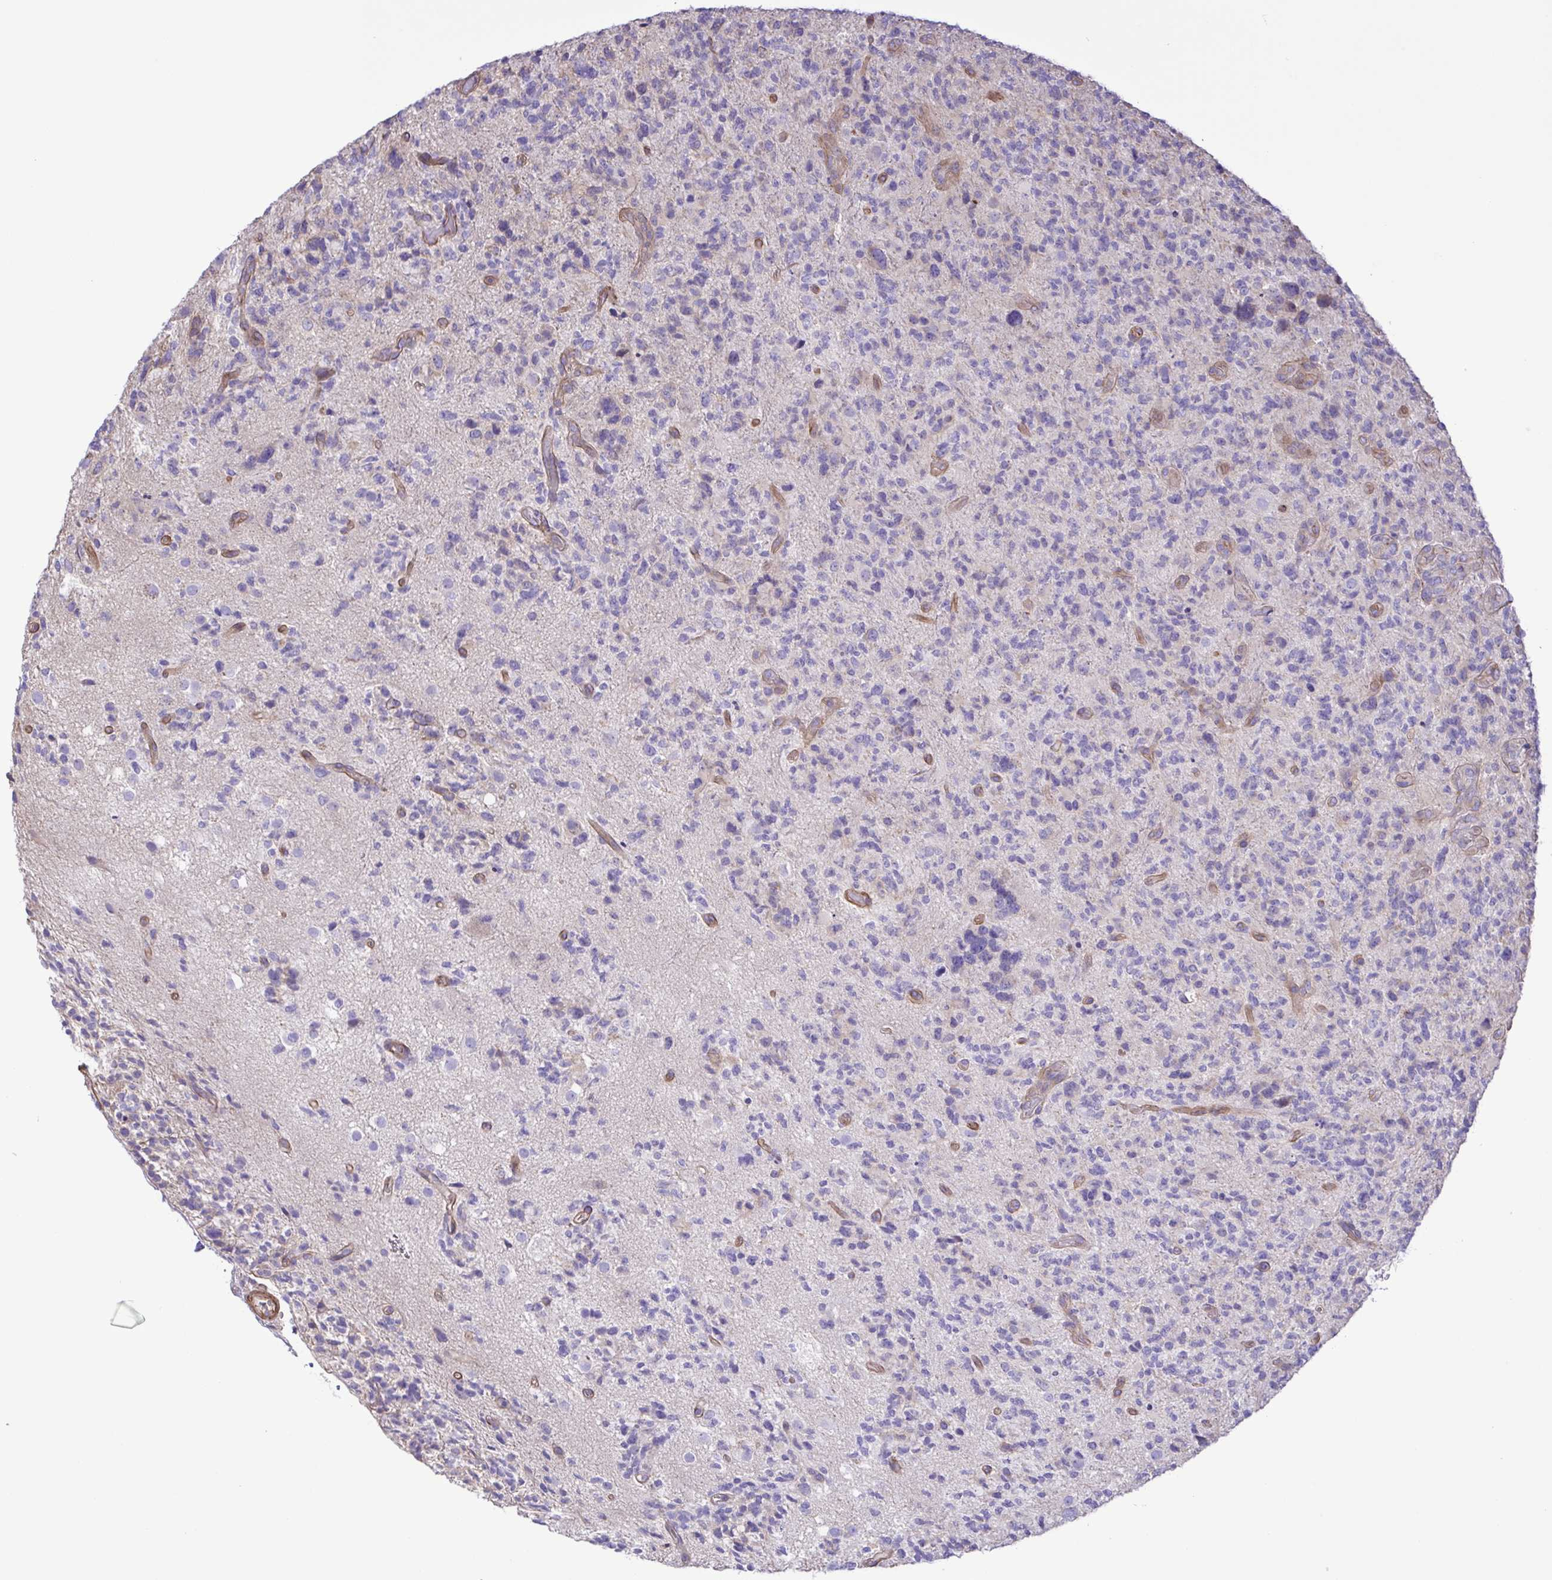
{"staining": {"intensity": "negative", "quantity": "none", "location": "none"}, "tissue": "glioma", "cell_type": "Tumor cells", "image_type": "cancer", "snomed": [{"axis": "morphology", "description": "Glioma, malignant, High grade"}, {"axis": "topography", "description": "Brain"}], "caption": "Tumor cells show no significant protein positivity in glioma.", "gene": "FLT1", "patient": {"sex": "female", "age": 71}}